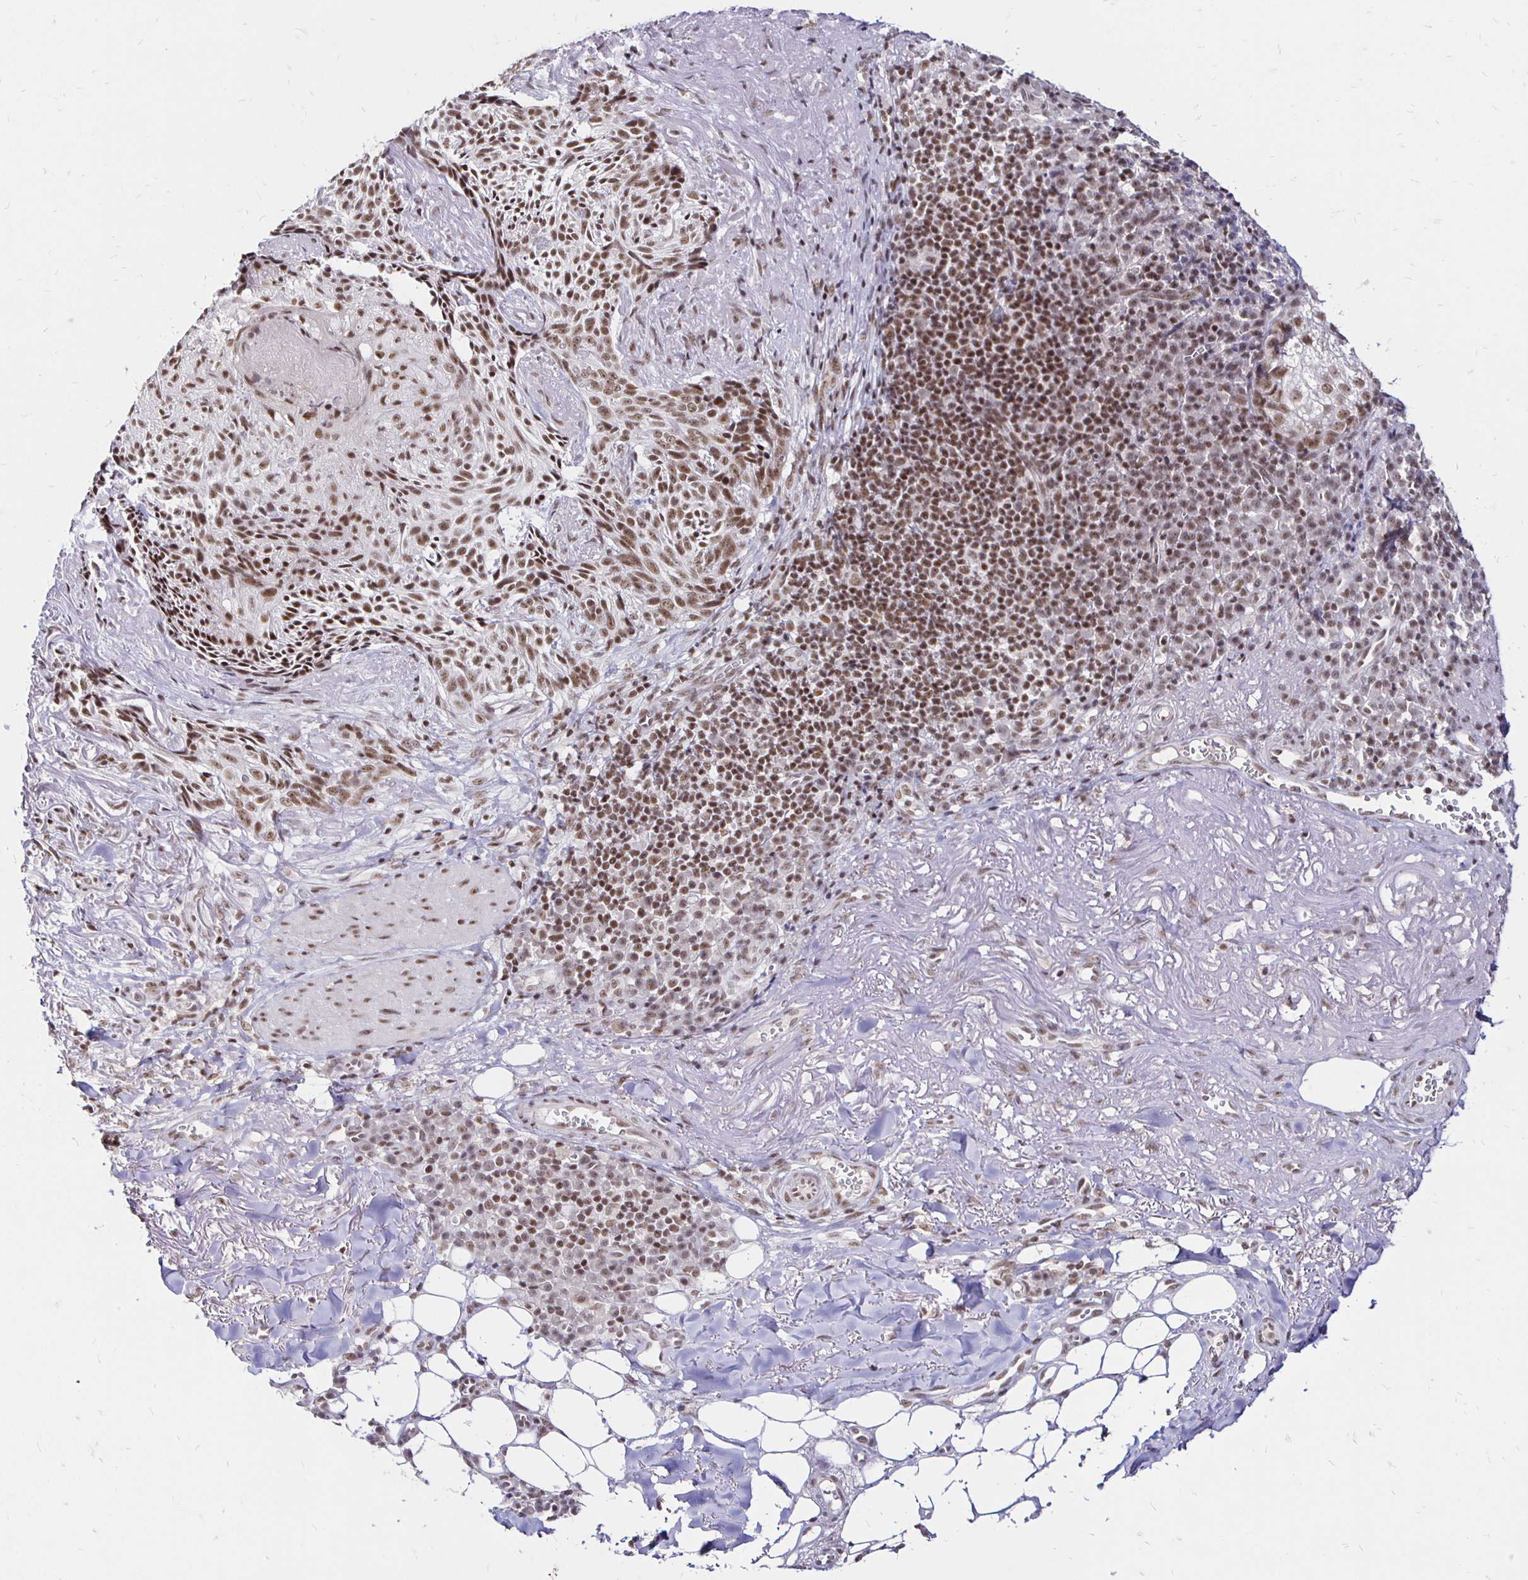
{"staining": {"intensity": "moderate", "quantity": ">75%", "location": "nuclear"}, "tissue": "skin cancer", "cell_type": "Tumor cells", "image_type": "cancer", "snomed": [{"axis": "morphology", "description": "Basal cell carcinoma"}, {"axis": "topography", "description": "Skin"}, {"axis": "topography", "description": "Skin of face"}], "caption": "IHC histopathology image of neoplastic tissue: human skin cancer (basal cell carcinoma) stained using immunohistochemistry shows medium levels of moderate protein expression localized specifically in the nuclear of tumor cells, appearing as a nuclear brown color.", "gene": "SIN3A", "patient": {"sex": "female", "age": 95}}